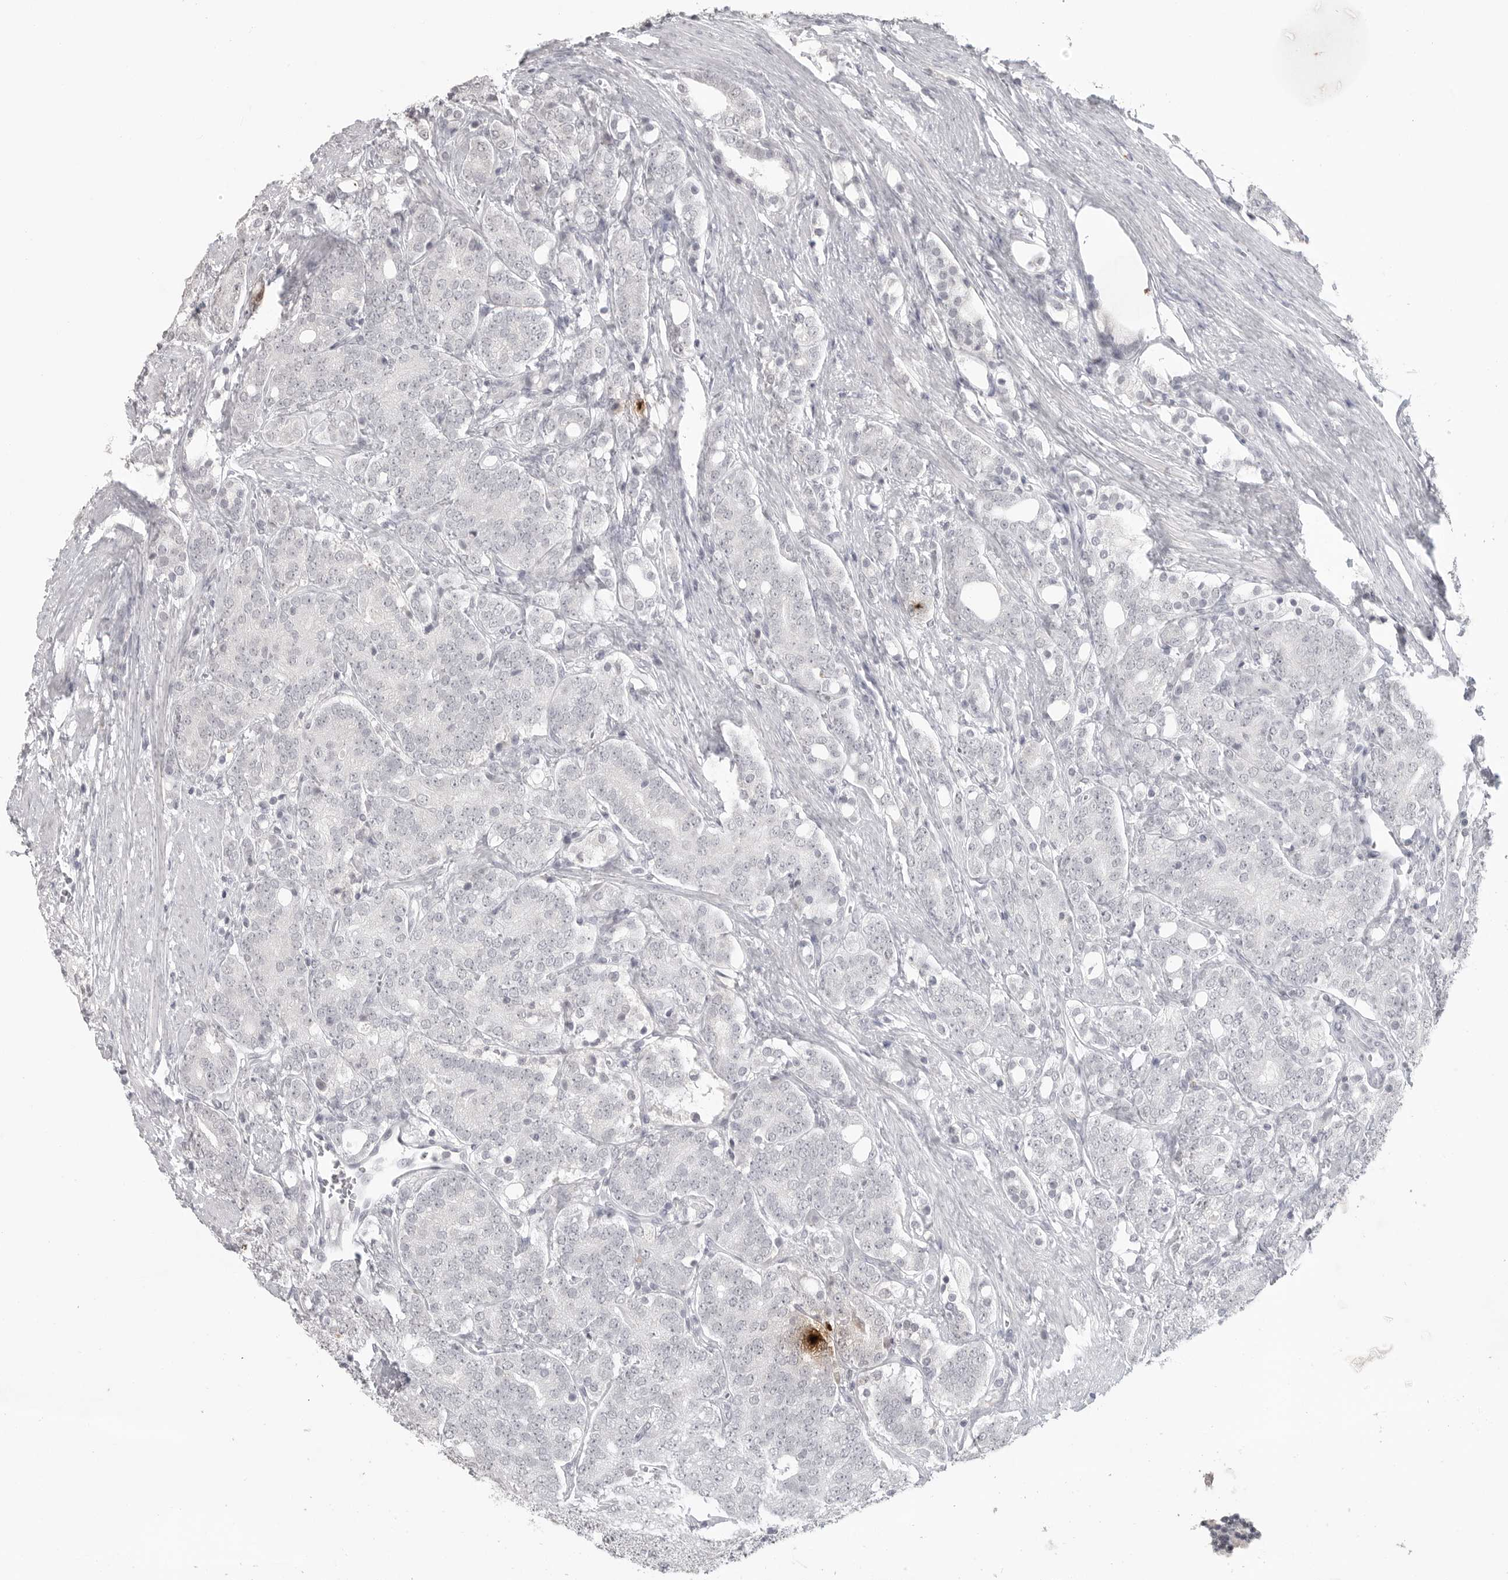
{"staining": {"intensity": "negative", "quantity": "none", "location": "none"}, "tissue": "prostate cancer", "cell_type": "Tumor cells", "image_type": "cancer", "snomed": [{"axis": "morphology", "description": "Adenocarcinoma, High grade"}, {"axis": "topography", "description": "Prostate"}], "caption": "Prostate cancer (adenocarcinoma (high-grade)) was stained to show a protein in brown. There is no significant positivity in tumor cells.", "gene": "PRSS1", "patient": {"sex": "male", "age": 57}}